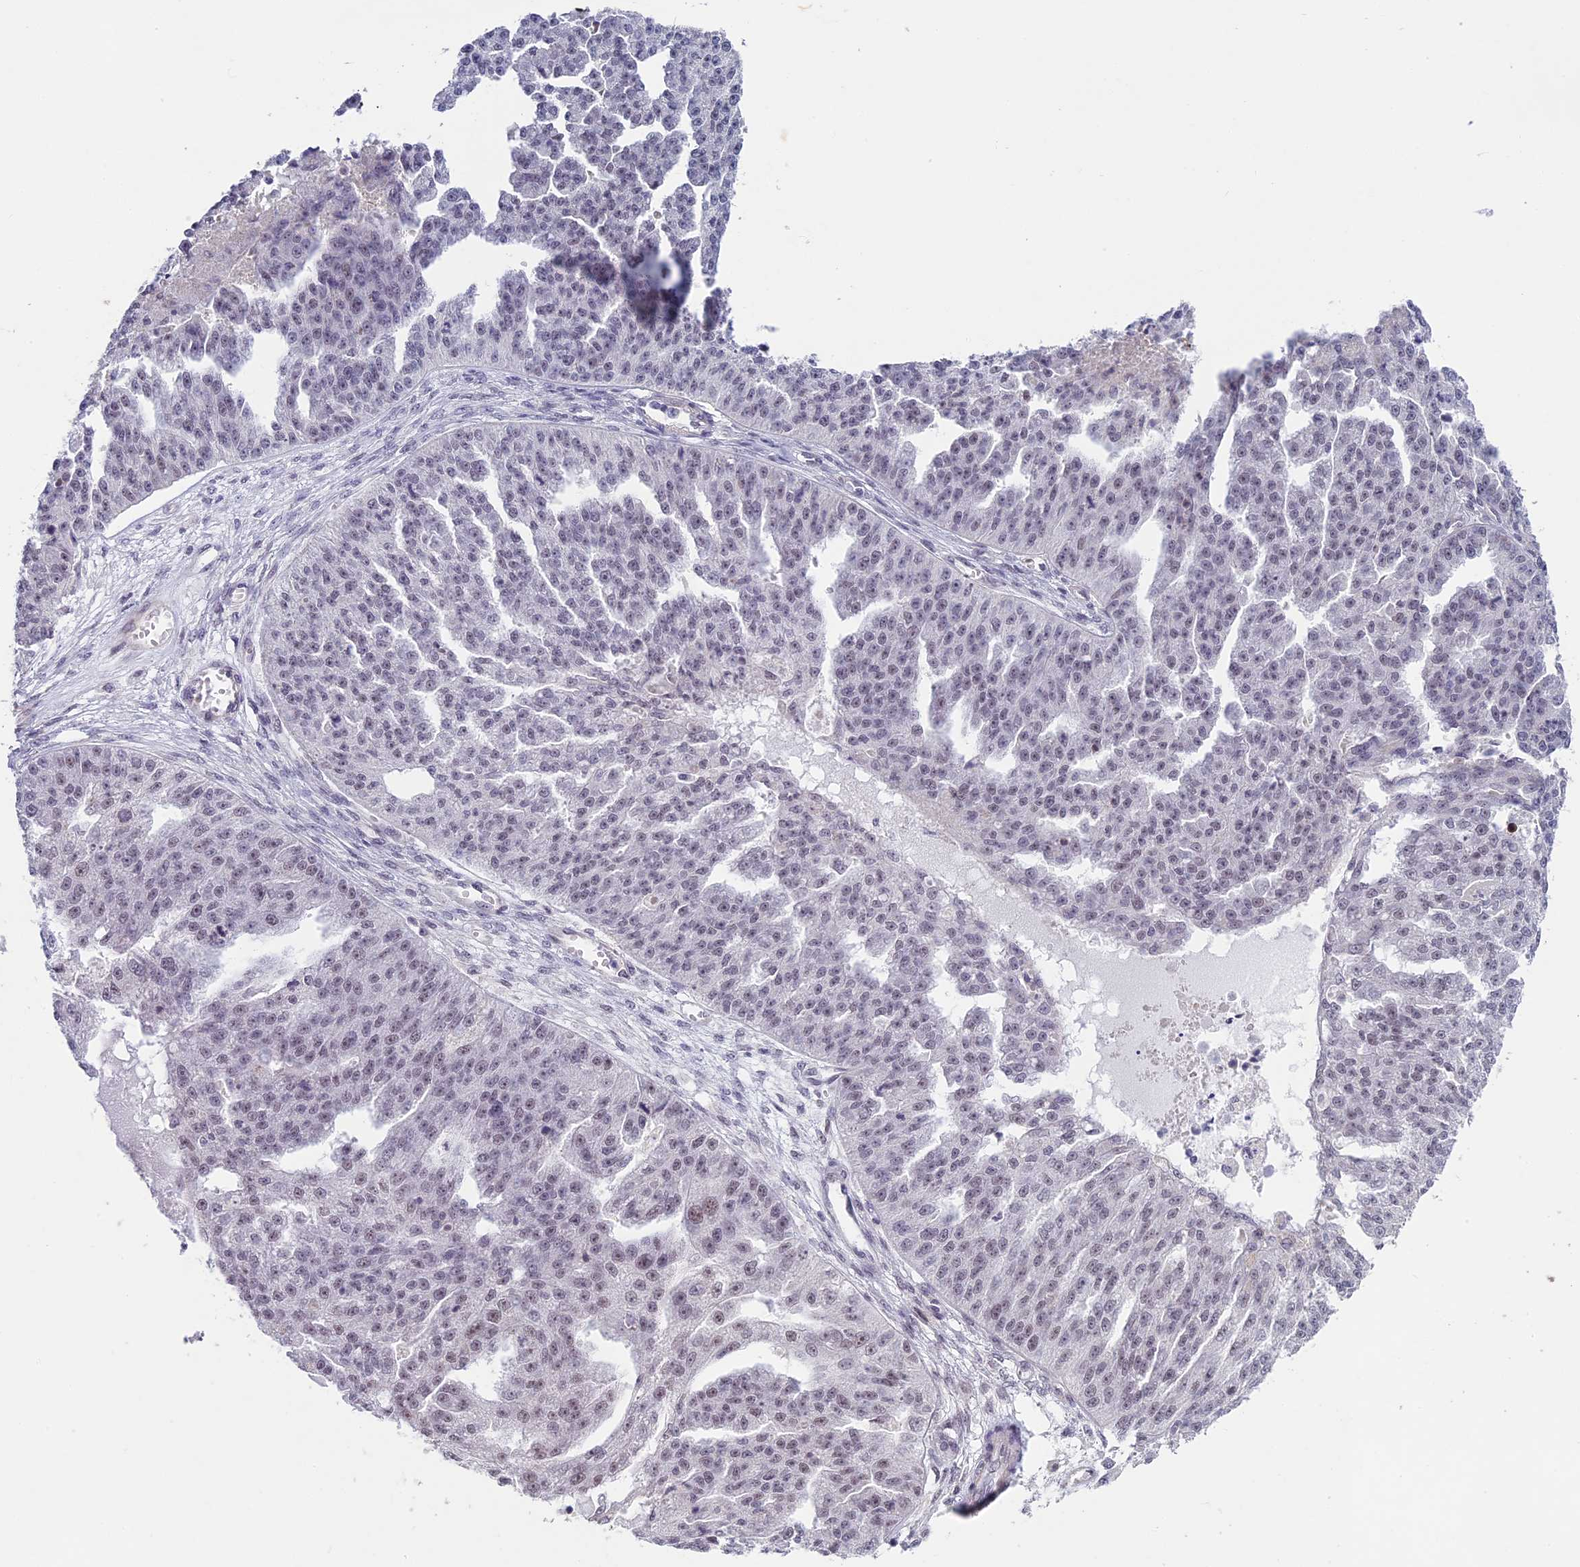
{"staining": {"intensity": "negative", "quantity": "none", "location": "none"}, "tissue": "ovarian cancer", "cell_type": "Tumor cells", "image_type": "cancer", "snomed": [{"axis": "morphology", "description": "Cystadenocarcinoma, serous, NOS"}, {"axis": "topography", "description": "Ovary"}], "caption": "An immunohistochemistry (IHC) photomicrograph of ovarian cancer is shown. There is no staining in tumor cells of ovarian cancer.", "gene": "MORF4L1", "patient": {"sex": "female", "age": 58}}